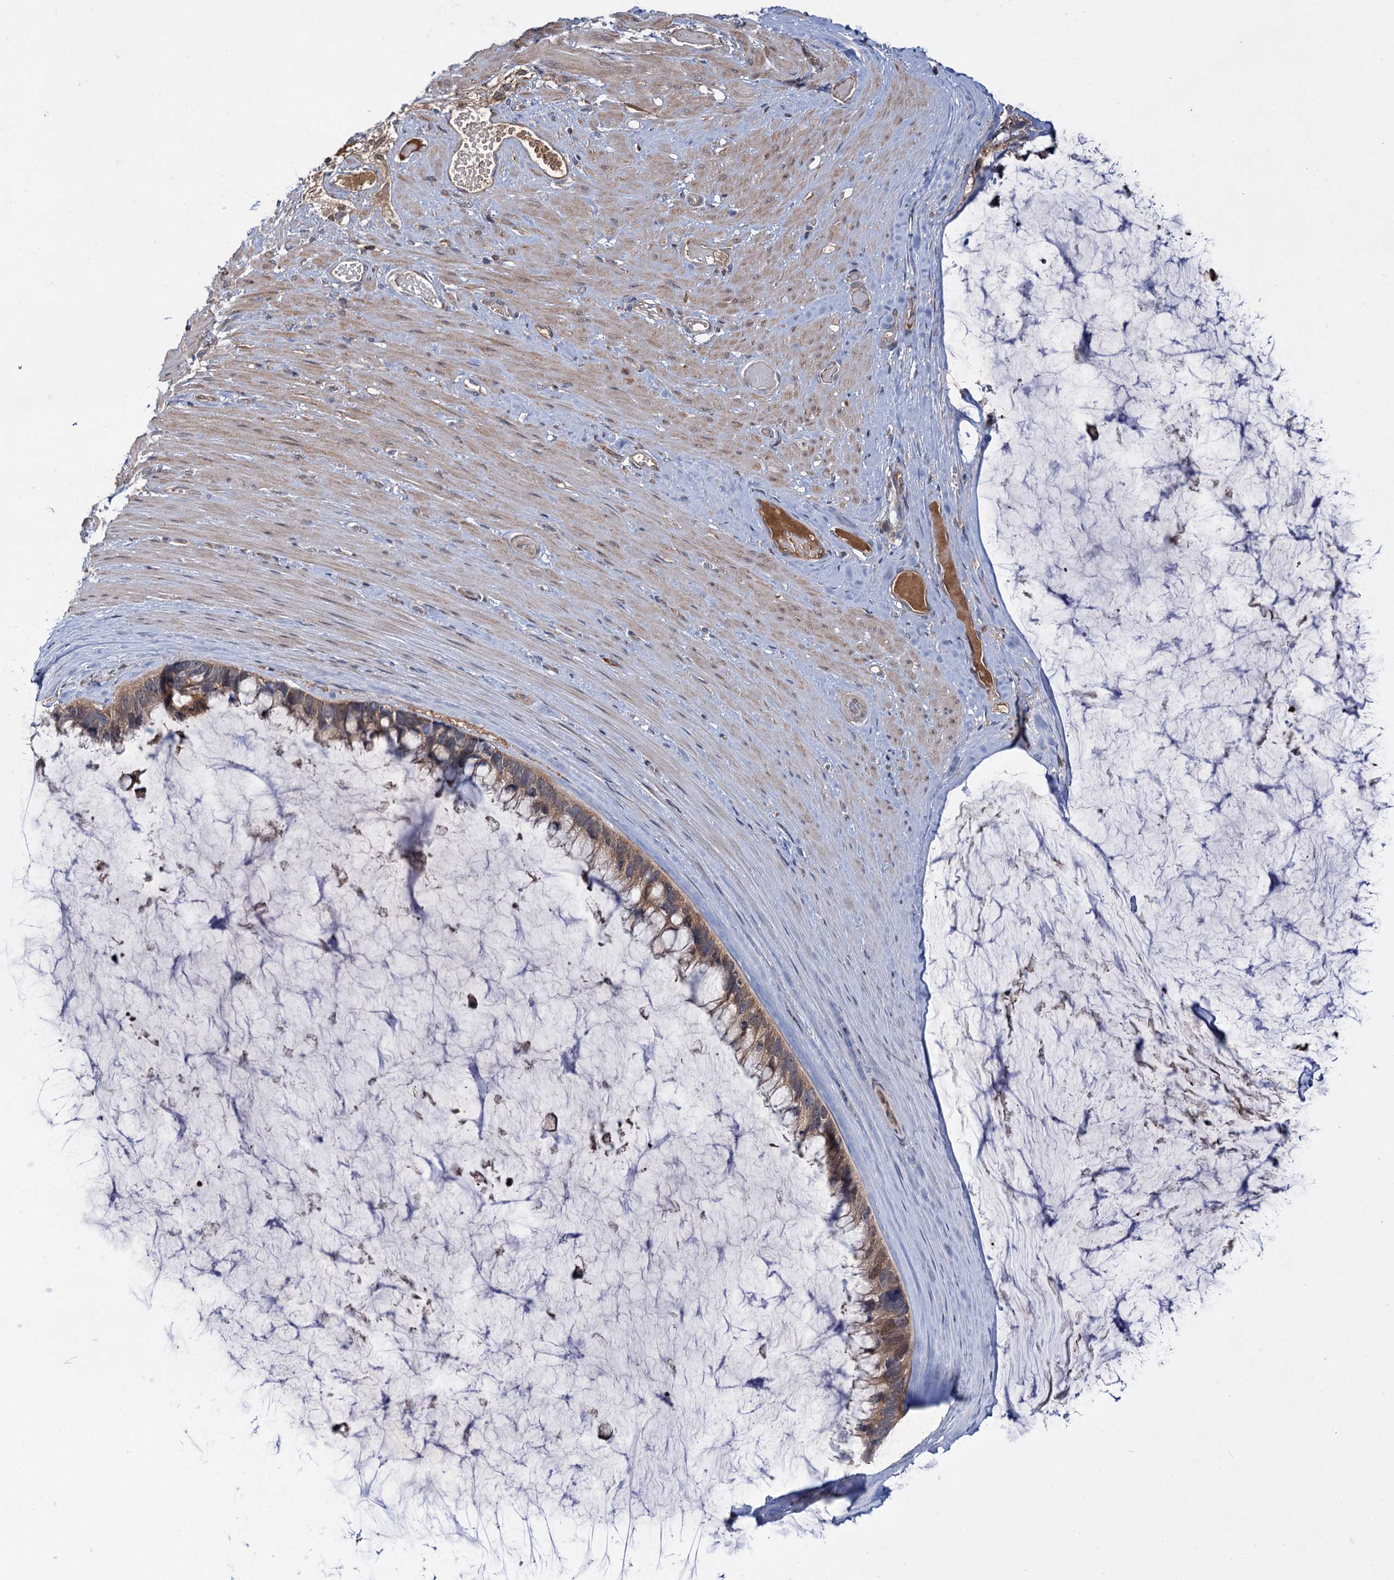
{"staining": {"intensity": "moderate", "quantity": ">75%", "location": "cytoplasmic/membranous"}, "tissue": "ovarian cancer", "cell_type": "Tumor cells", "image_type": "cancer", "snomed": [{"axis": "morphology", "description": "Cystadenocarcinoma, mucinous, NOS"}, {"axis": "topography", "description": "Ovary"}], "caption": "A brown stain highlights moderate cytoplasmic/membranous staining of a protein in mucinous cystadenocarcinoma (ovarian) tumor cells. The staining is performed using DAB brown chromogen to label protein expression. The nuclei are counter-stained blue using hematoxylin.", "gene": "PTPN3", "patient": {"sex": "female", "age": 39}}